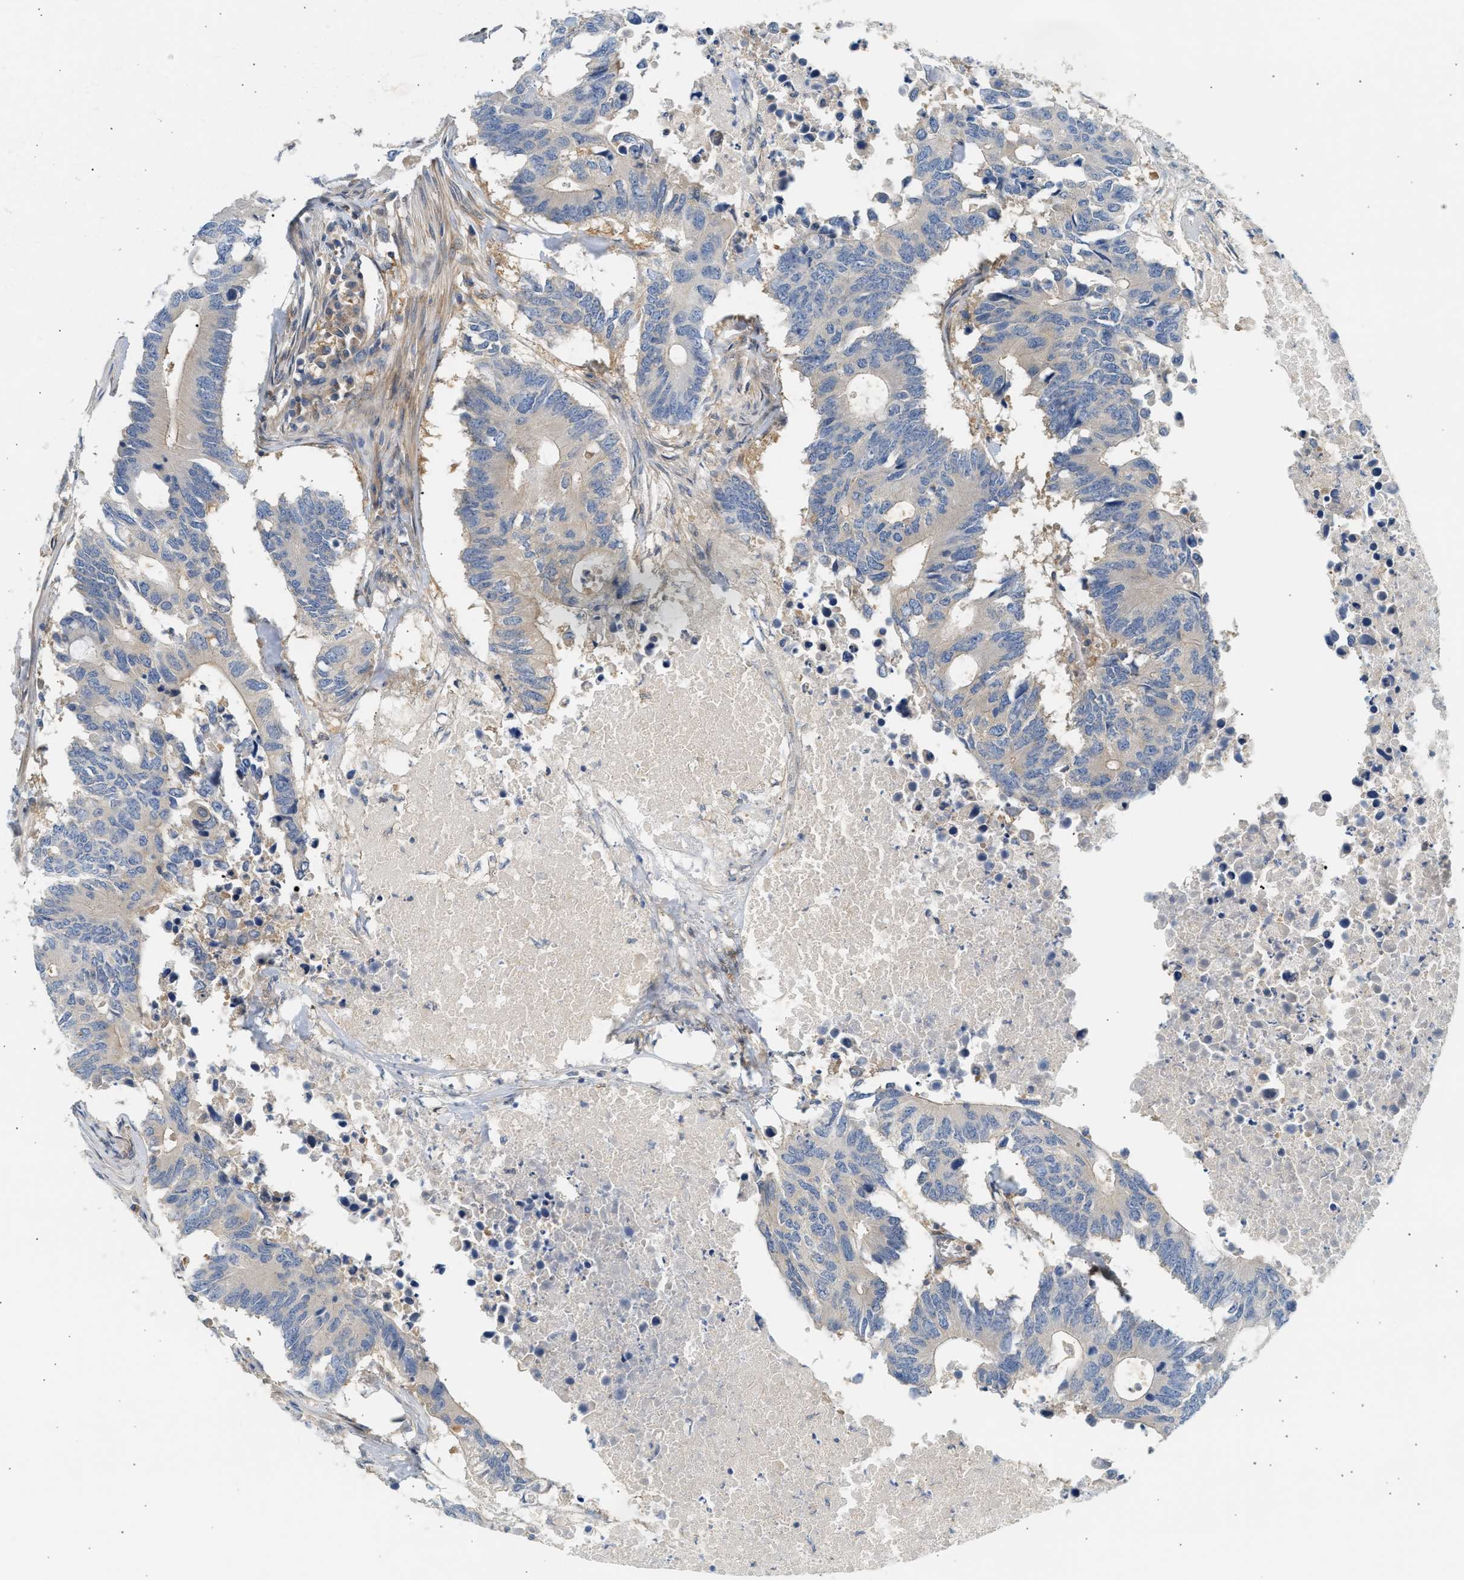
{"staining": {"intensity": "weak", "quantity": "<25%", "location": "cytoplasmic/membranous"}, "tissue": "colorectal cancer", "cell_type": "Tumor cells", "image_type": "cancer", "snomed": [{"axis": "morphology", "description": "Adenocarcinoma, NOS"}, {"axis": "topography", "description": "Colon"}], "caption": "This is an immunohistochemistry (IHC) histopathology image of human colorectal cancer (adenocarcinoma). There is no staining in tumor cells.", "gene": "PAFAH1B1", "patient": {"sex": "male", "age": 71}}